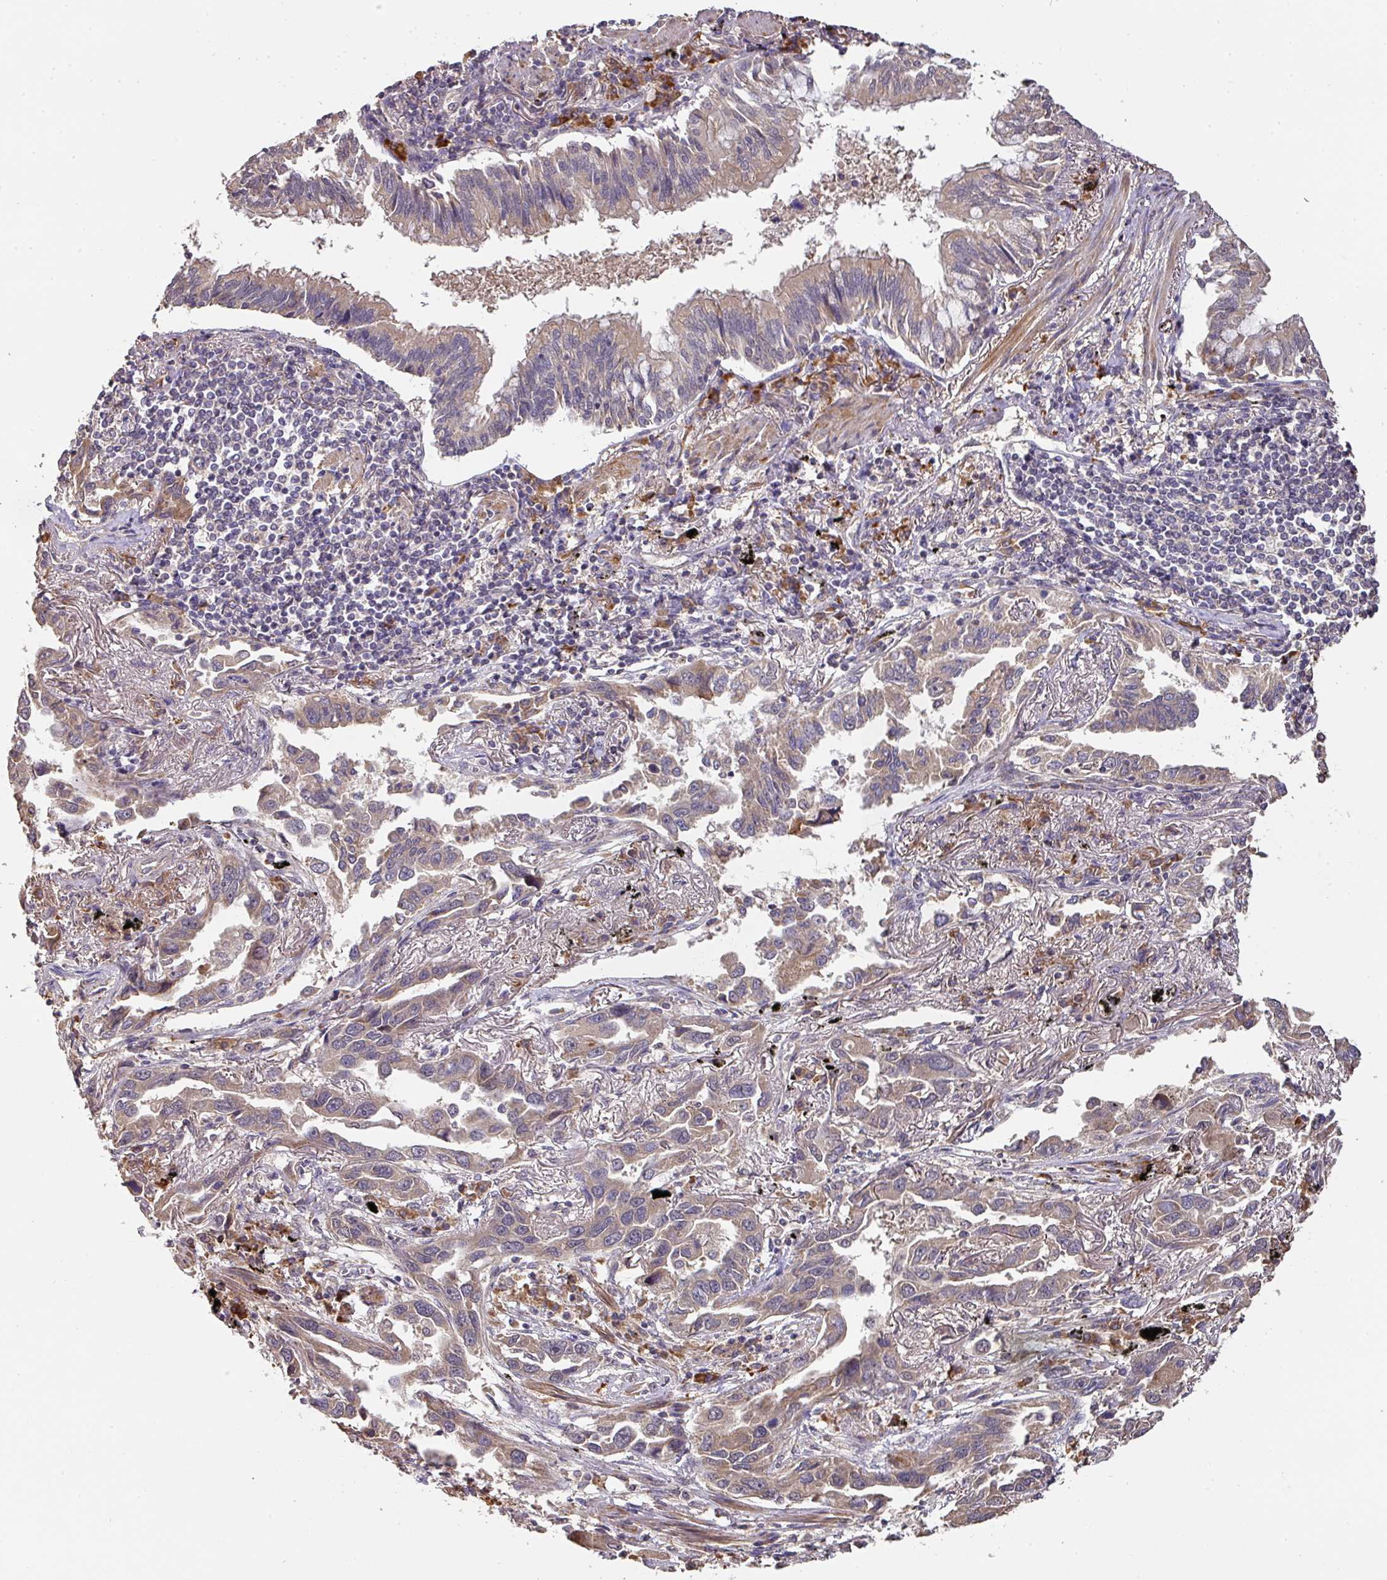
{"staining": {"intensity": "moderate", "quantity": "25%-75%", "location": "cytoplasmic/membranous"}, "tissue": "lung cancer", "cell_type": "Tumor cells", "image_type": "cancer", "snomed": [{"axis": "morphology", "description": "Adenocarcinoma, NOS"}, {"axis": "topography", "description": "Lung"}], "caption": "Lung adenocarcinoma stained for a protein (brown) reveals moderate cytoplasmic/membranous positive positivity in approximately 25%-75% of tumor cells.", "gene": "ACVR2B", "patient": {"sex": "male", "age": 67}}